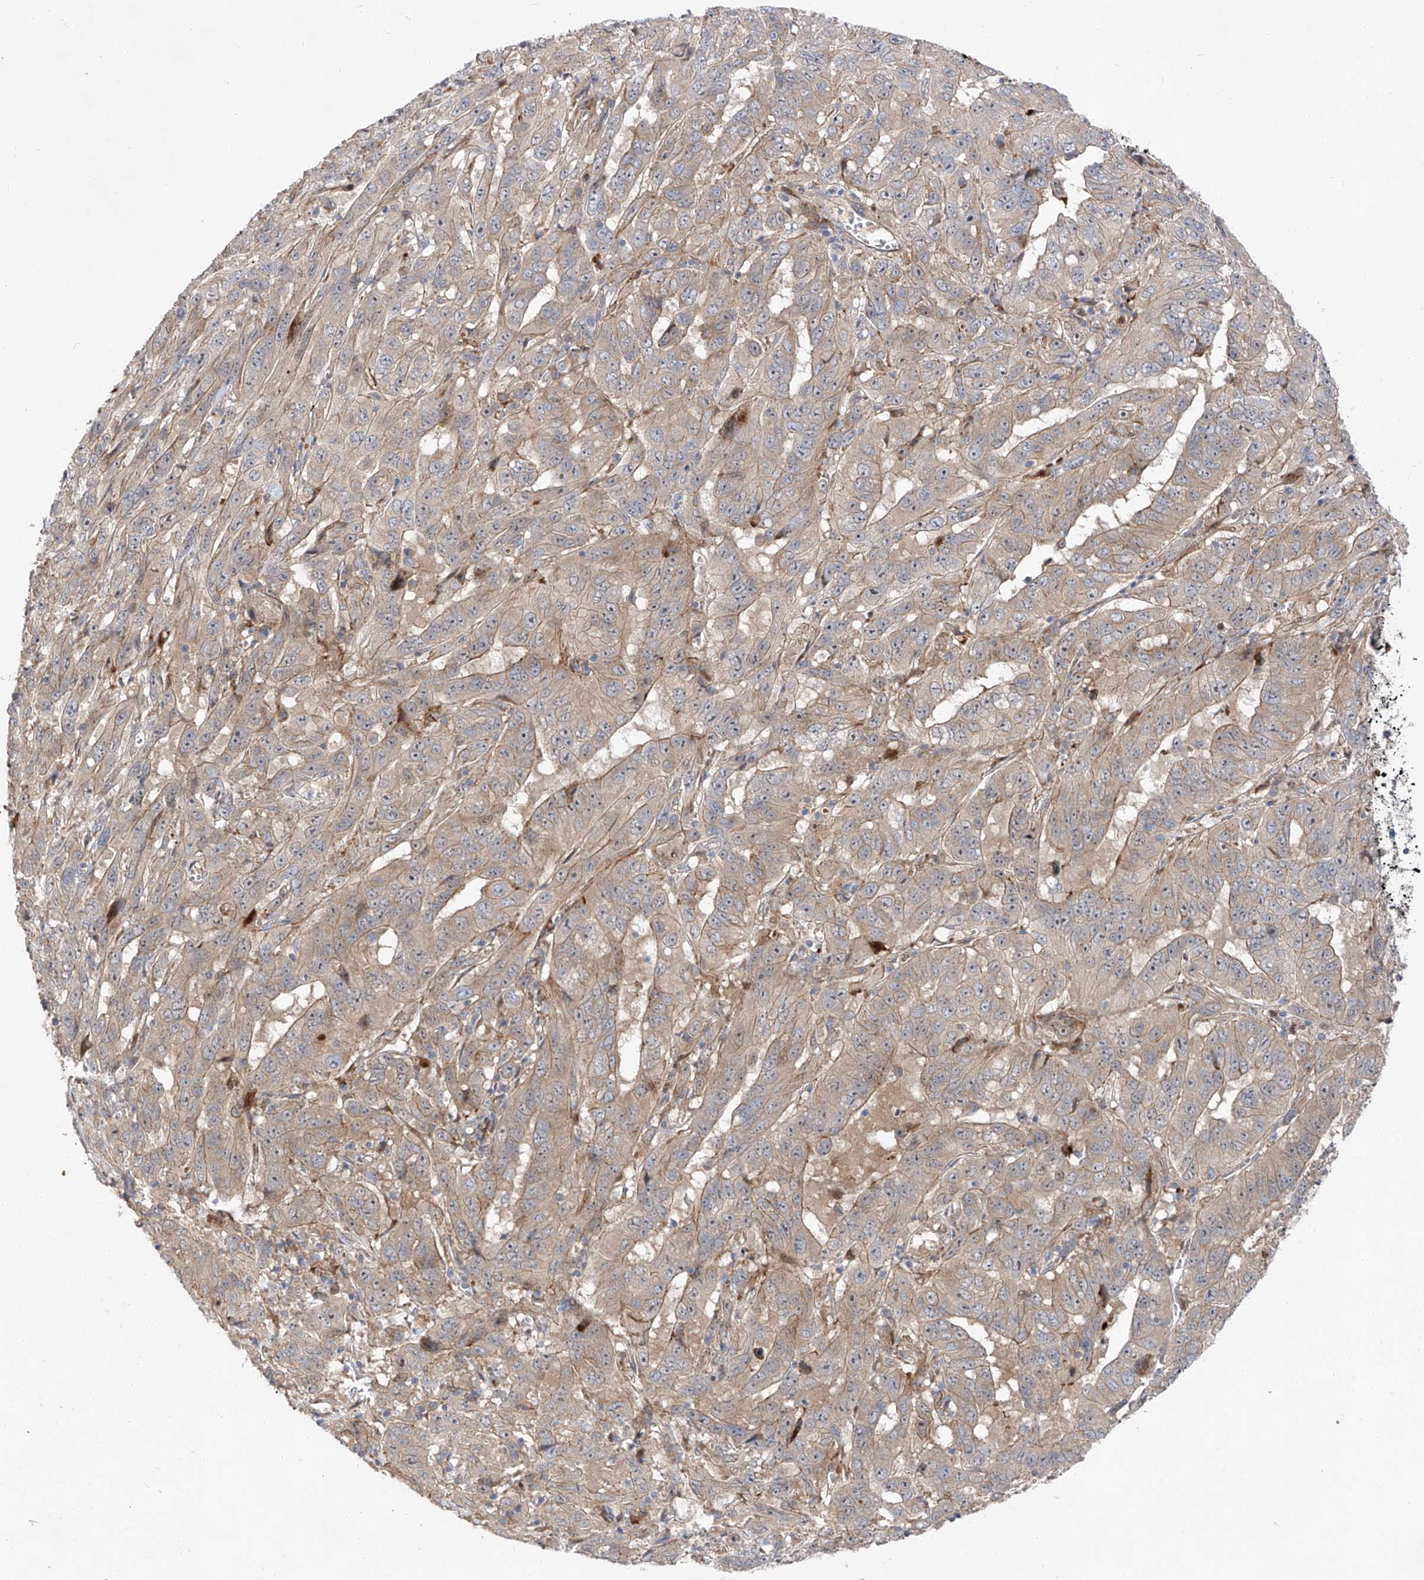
{"staining": {"intensity": "weak", "quantity": "25%-75%", "location": "cytoplasmic/membranous"}, "tissue": "pancreatic cancer", "cell_type": "Tumor cells", "image_type": "cancer", "snomed": [{"axis": "morphology", "description": "Adenocarcinoma, NOS"}, {"axis": "topography", "description": "Pancreas"}], "caption": "An immunohistochemistry image of neoplastic tissue is shown. Protein staining in brown highlights weak cytoplasmic/membranous positivity in pancreatic cancer within tumor cells.", "gene": "USF3", "patient": {"sex": "male", "age": 63}}